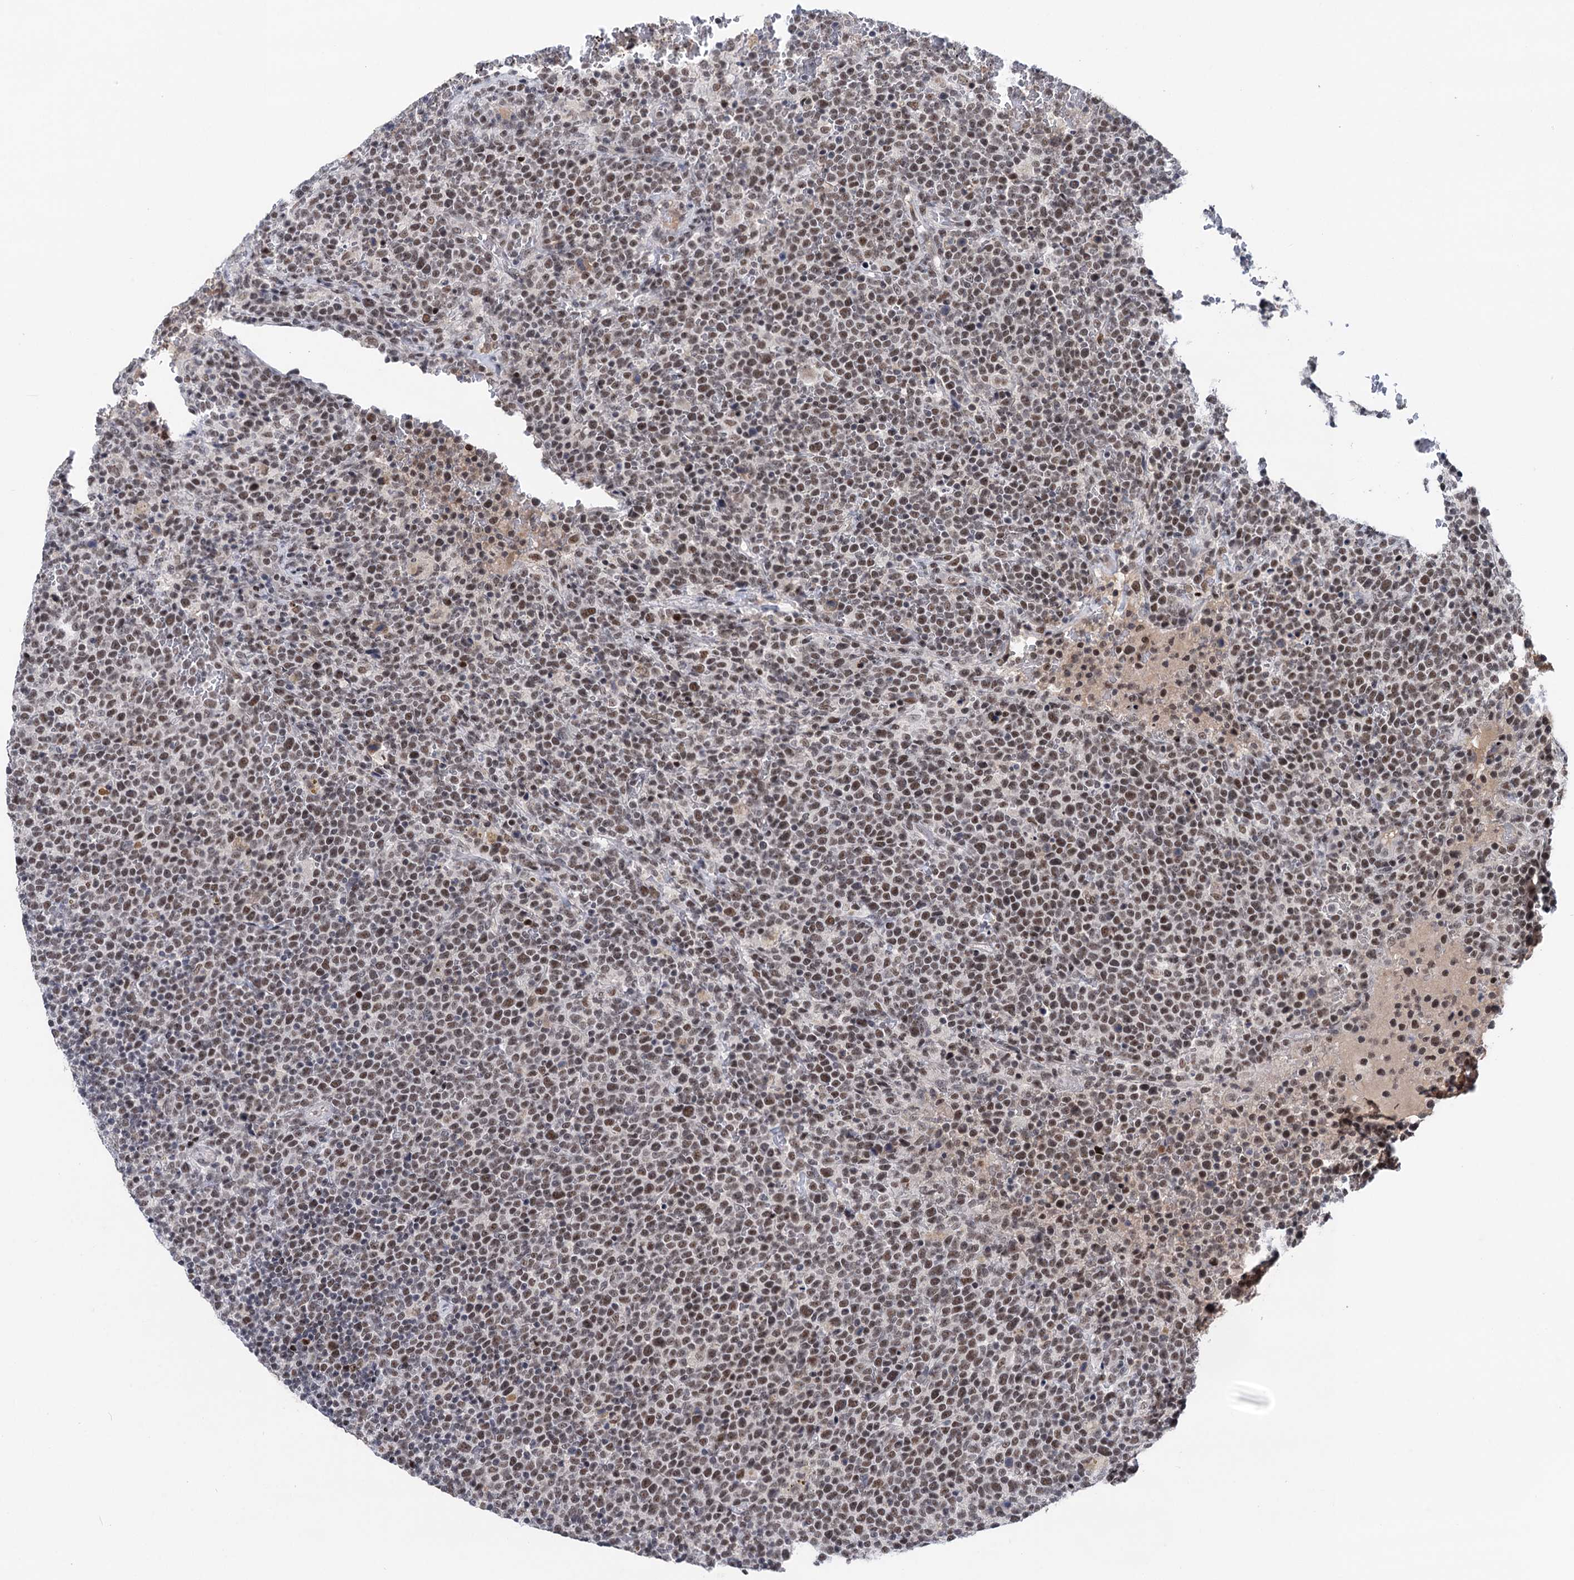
{"staining": {"intensity": "weak", "quantity": "25%-75%", "location": "nuclear"}, "tissue": "lymphoma", "cell_type": "Tumor cells", "image_type": "cancer", "snomed": [{"axis": "morphology", "description": "Malignant lymphoma, non-Hodgkin's type, High grade"}, {"axis": "topography", "description": "Lymph node"}], "caption": "Protein analysis of lymphoma tissue displays weak nuclear staining in about 25%-75% of tumor cells.", "gene": "ZCCHC10", "patient": {"sex": "male", "age": 61}}